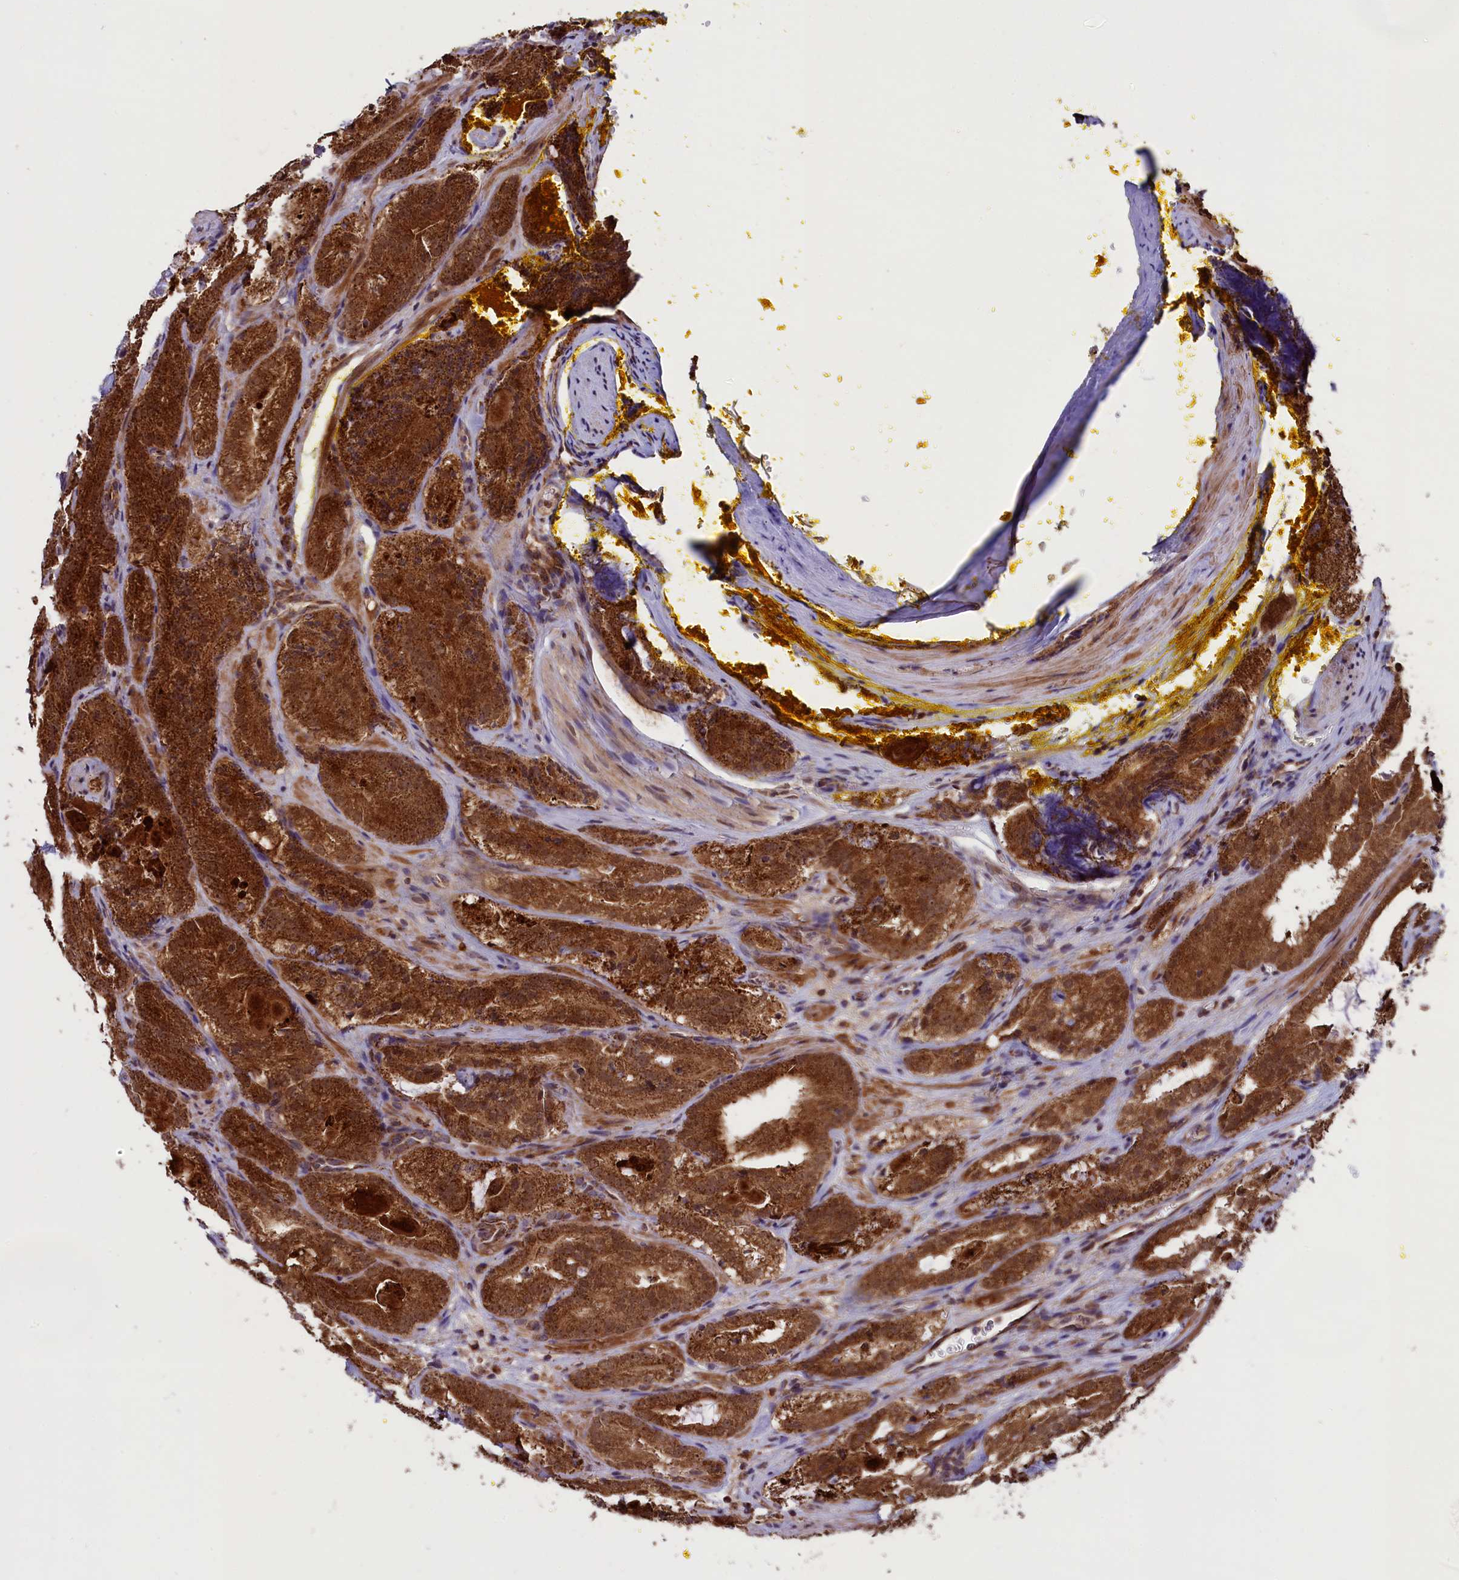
{"staining": {"intensity": "strong", "quantity": ">75%", "location": "cytoplasmic/membranous"}, "tissue": "prostate cancer", "cell_type": "Tumor cells", "image_type": "cancer", "snomed": [{"axis": "morphology", "description": "Adenocarcinoma, High grade"}, {"axis": "topography", "description": "Prostate"}], "caption": "Immunohistochemical staining of high-grade adenocarcinoma (prostate) exhibits strong cytoplasmic/membranous protein positivity in approximately >75% of tumor cells.", "gene": "GLRX5", "patient": {"sex": "male", "age": 57}}